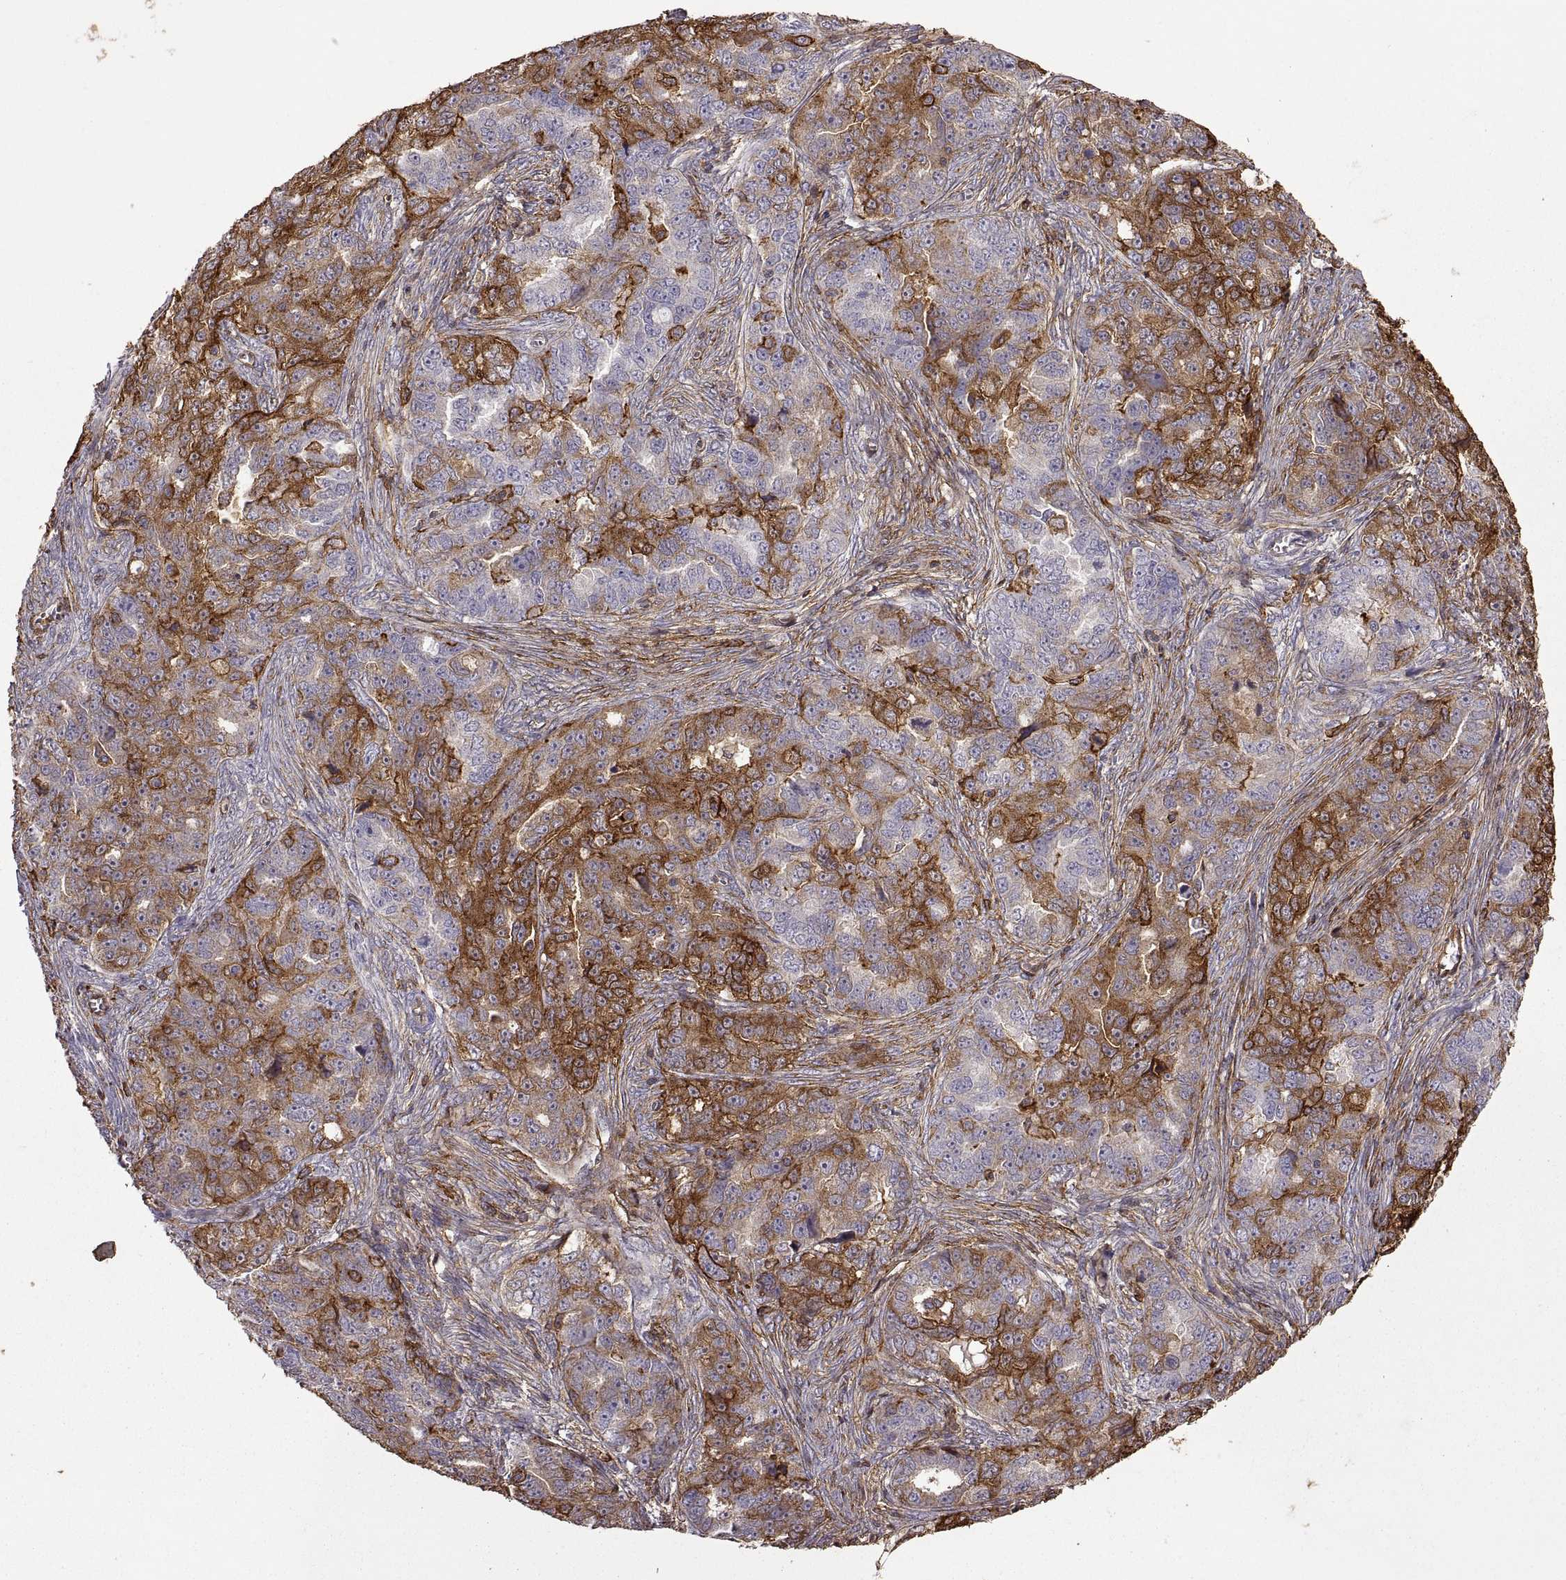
{"staining": {"intensity": "strong", "quantity": "25%-75%", "location": "cytoplasmic/membranous"}, "tissue": "ovarian cancer", "cell_type": "Tumor cells", "image_type": "cancer", "snomed": [{"axis": "morphology", "description": "Cystadenocarcinoma, serous, NOS"}, {"axis": "topography", "description": "Ovary"}], "caption": "The immunohistochemical stain shows strong cytoplasmic/membranous expression in tumor cells of serous cystadenocarcinoma (ovarian) tissue.", "gene": "S100A10", "patient": {"sex": "female", "age": 51}}